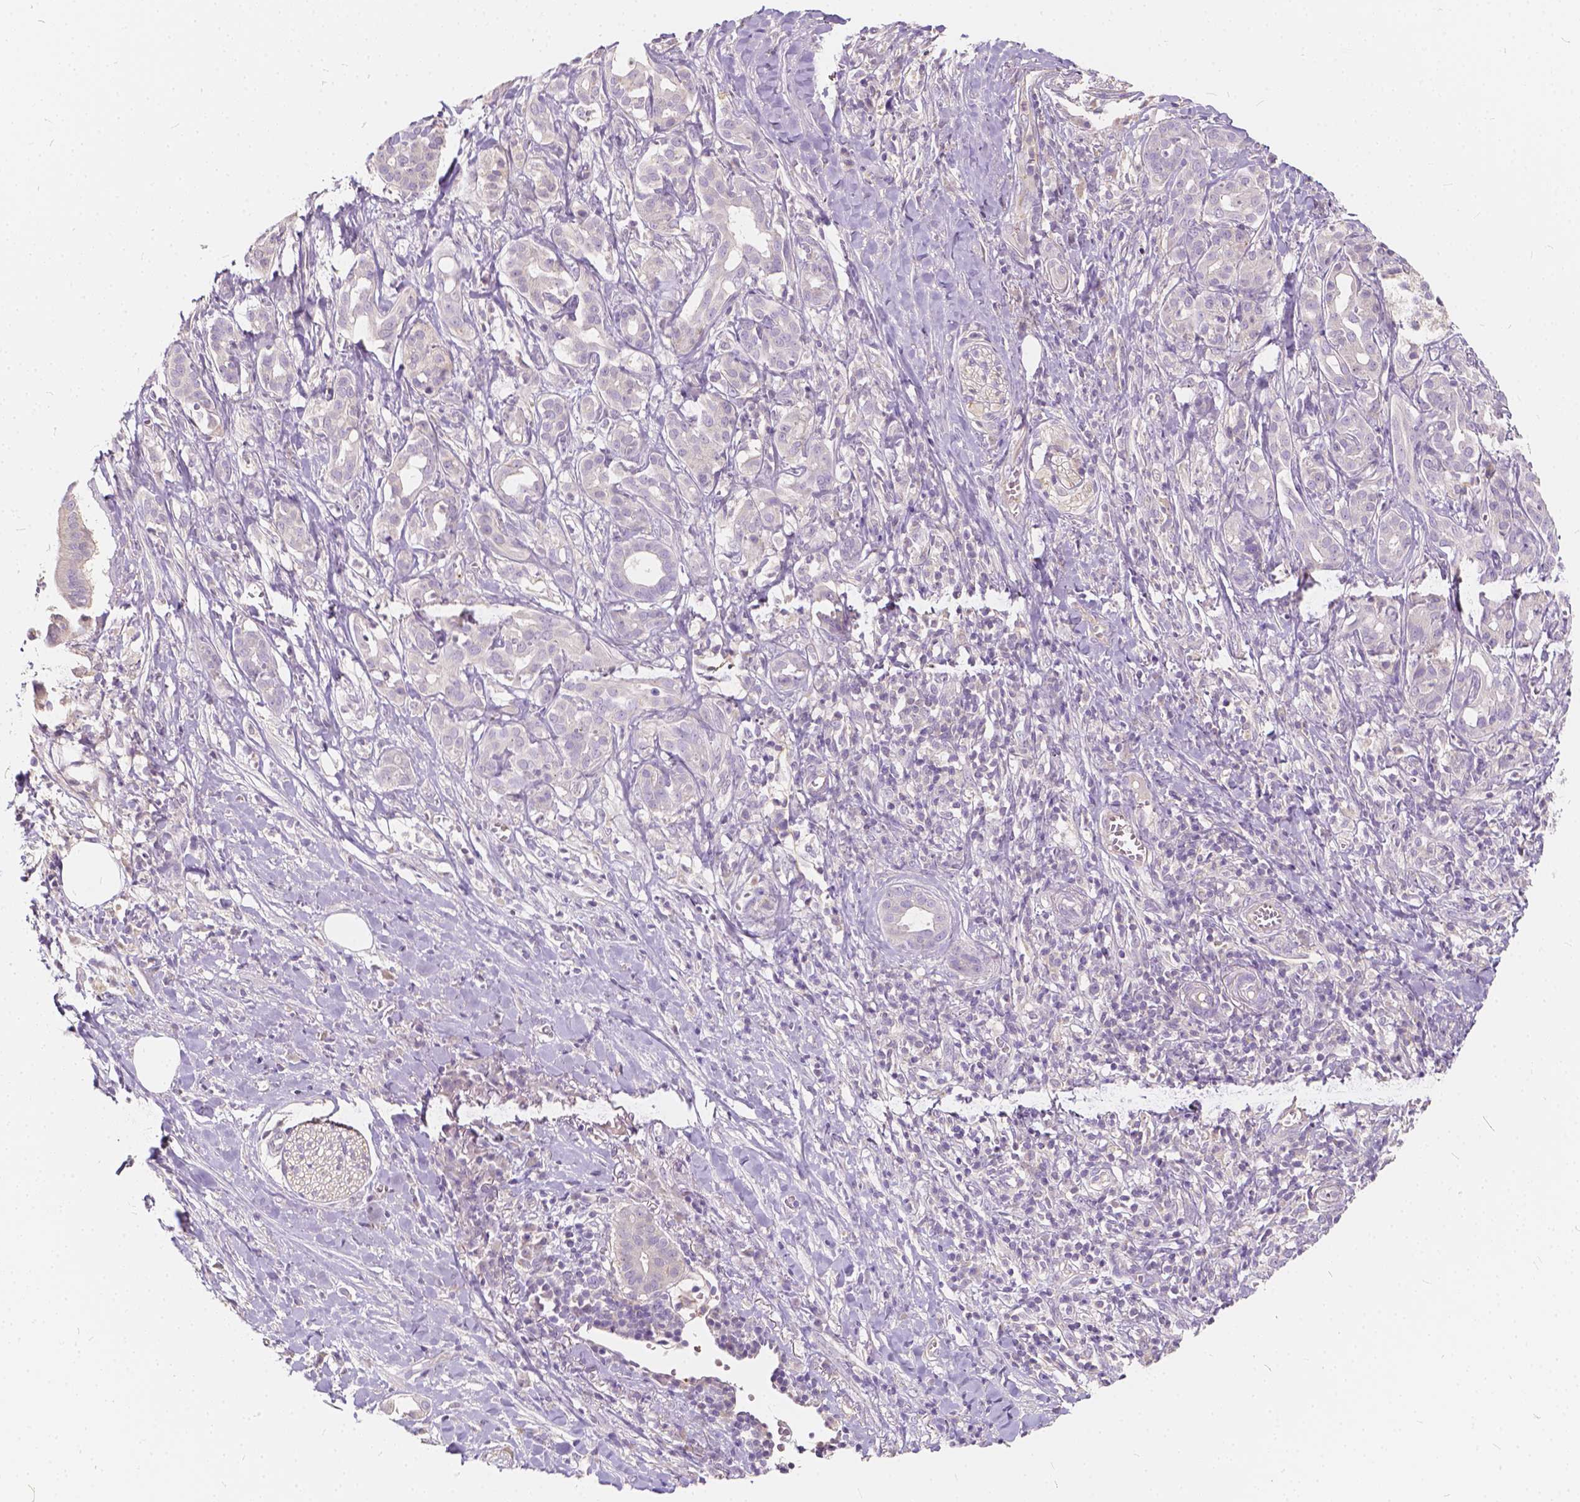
{"staining": {"intensity": "negative", "quantity": "none", "location": "none"}, "tissue": "pancreatic cancer", "cell_type": "Tumor cells", "image_type": "cancer", "snomed": [{"axis": "morphology", "description": "Adenocarcinoma, NOS"}, {"axis": "topography", "description": "Pancreas"}], "caption": "Protein analysis of pancreatic cancer (adenocarcinoma) exhibits no significant positivity in tumor cells.", "gene": "KIAA0513", "patient": {"sex": "male", "age": 61}}